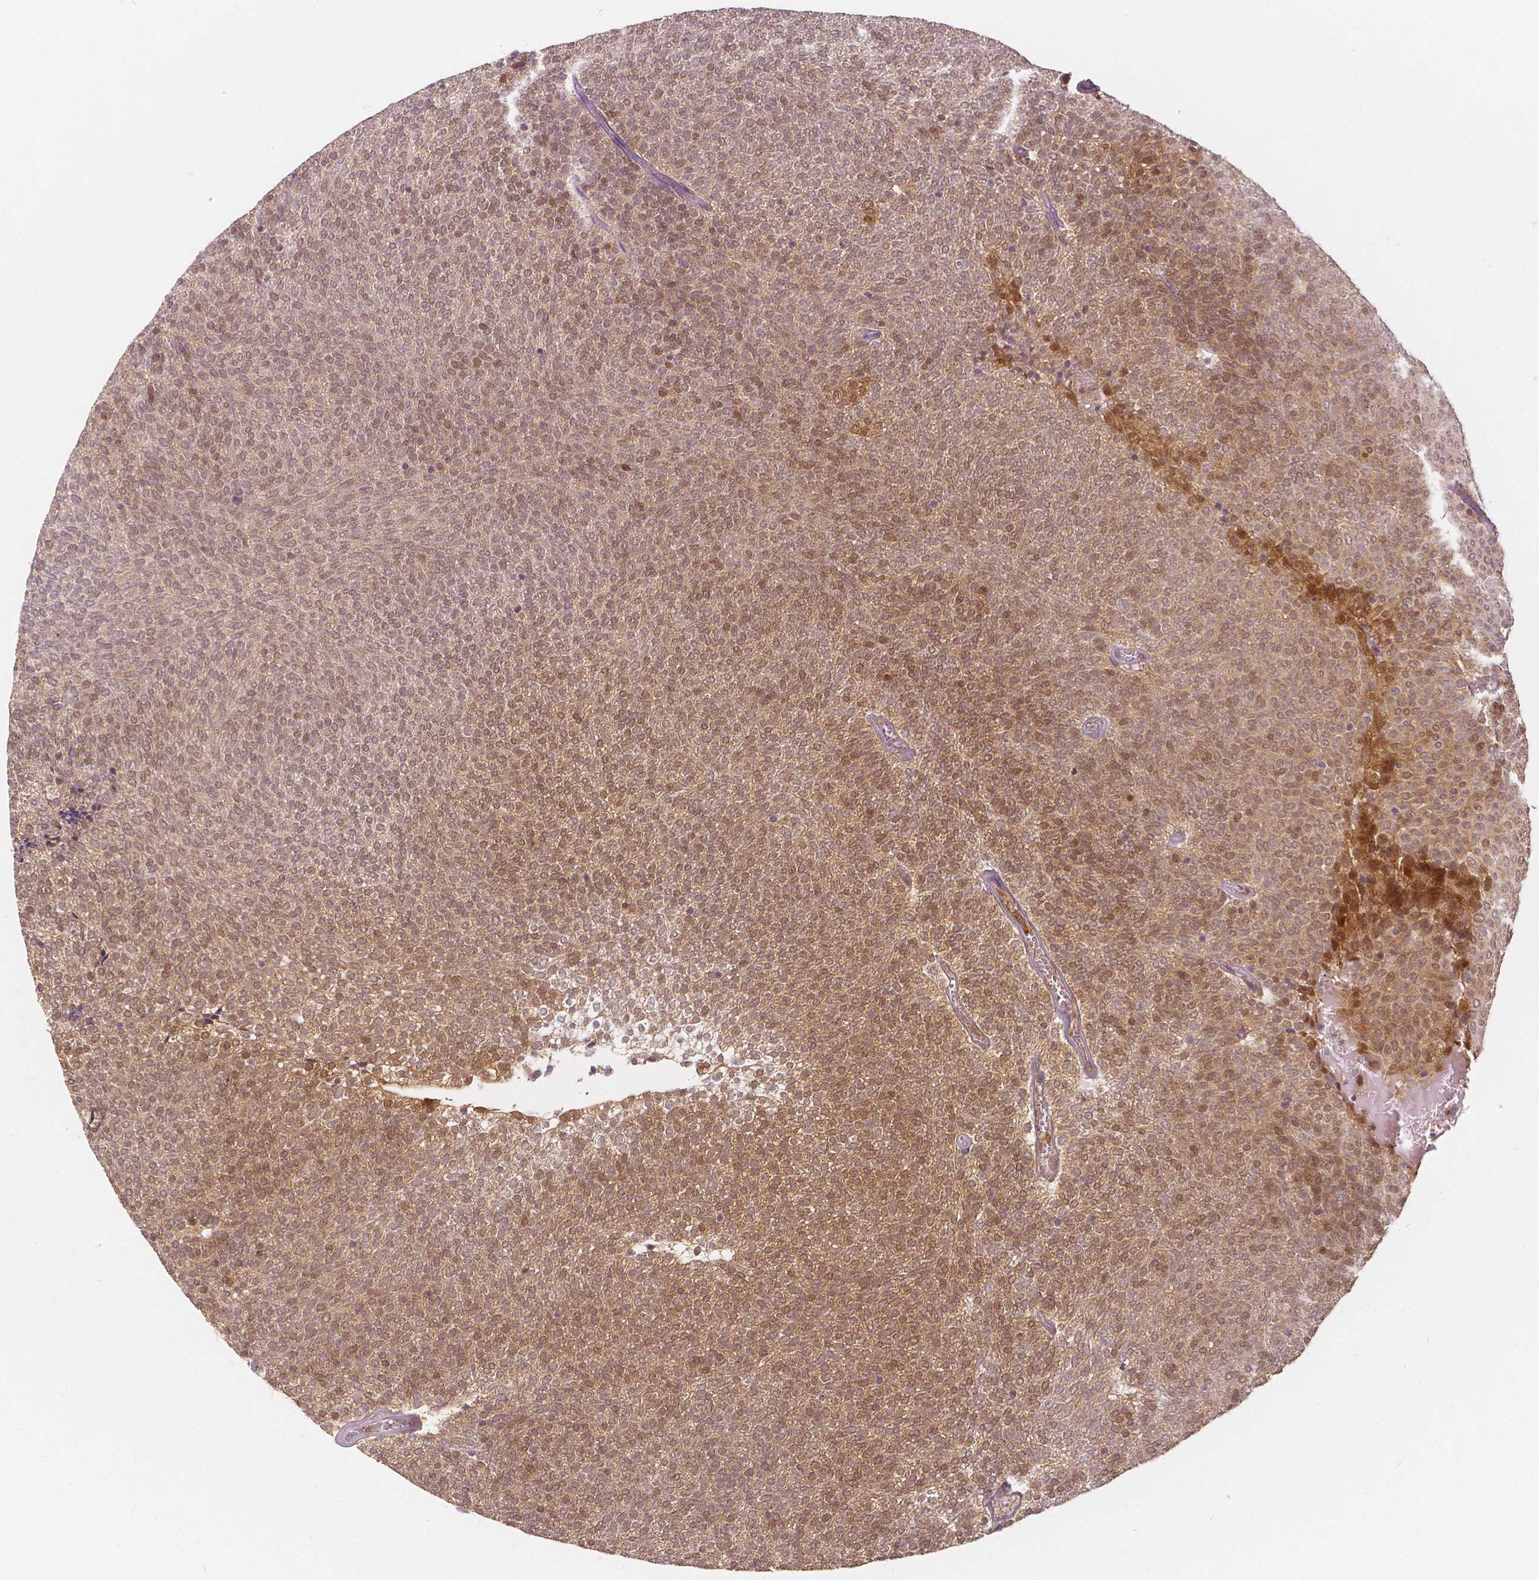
{"staining": {"intensity": "moderate", "quantity": ">75%", "location": "cytoplasmic/membranous,nuclear"}, "tissue": "urothelial cancer", "cell_type": "Tumor cells", "image_type": "cancer", "snomed": [{"axis": "morphology", "description": "Urothelial carcinoma, Low grade"}, {"axis": "topography", "description": "Urinary bladder"}], "caption": "There is medium levels of moderate cytoplasmic/membranous and nuclear expression in tumor cells of urothelial cancer, as demonstrated by immunohistochemical staining (brown color).", "gene": "NAPRT", "patient": {"sex": "male", "age": 77}}